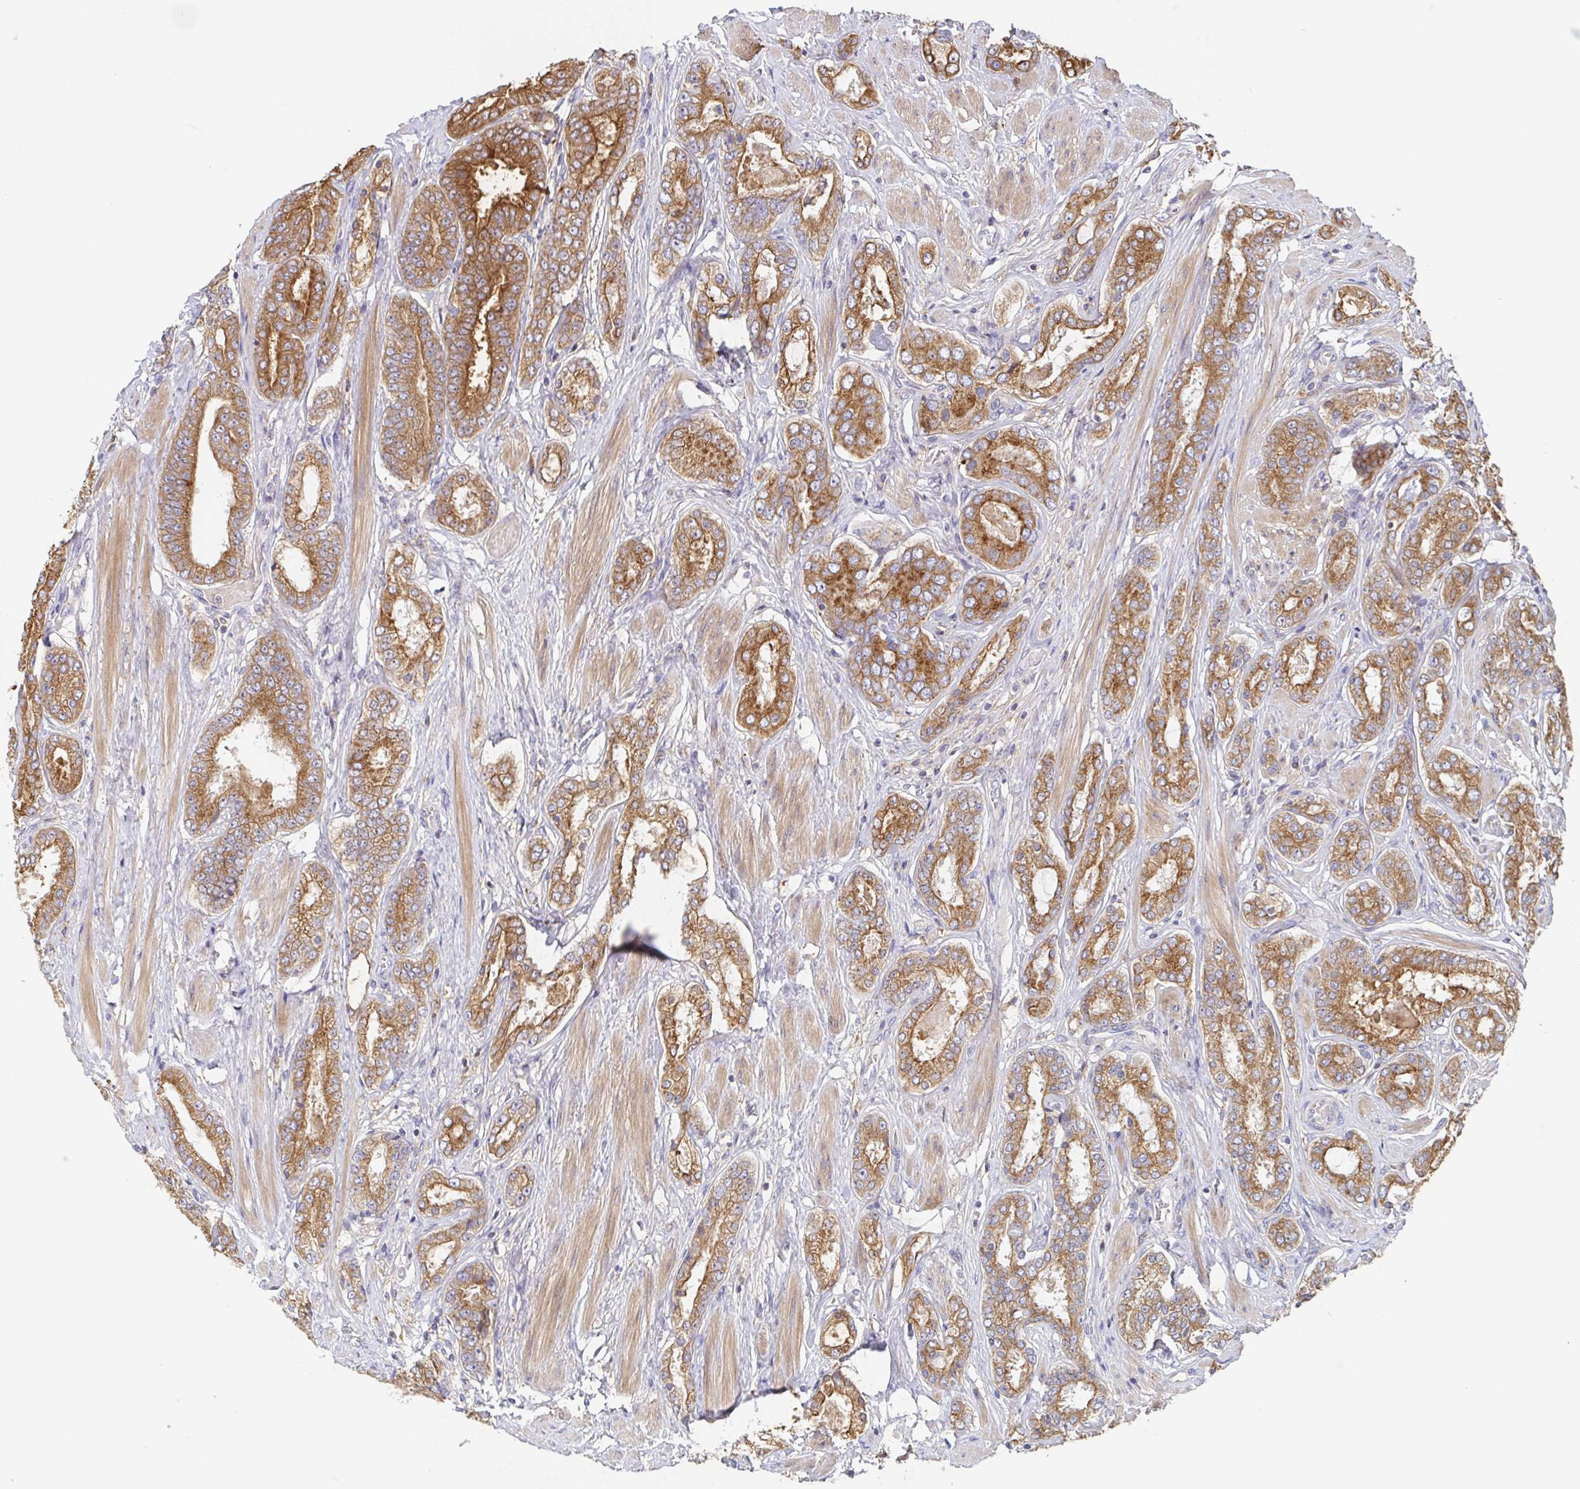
{"staining": {"intensity": "strong", "quantity": ">75%", "location": "cytoplasmic/membranous"}, "tissue": "prostate cancer", "cell_type": "Tumor cells", "image_type": "cancer", "snomed": [{"axis": "morphology", "description": "Adenocarcinoma, High grade"}, {"axis": "topography", "description": "Prostate"}], "caption": "DAB (3,3'-diaminobenzidine) immunohistochemical staining of high-grade adenocarcinoma (prostate) exhibits strong cytoplasmic/membranous protein expression in approximately >75% of tumor cells.", "gene": "TUFT1", "patient": {"sex": "male", "age": 63}}